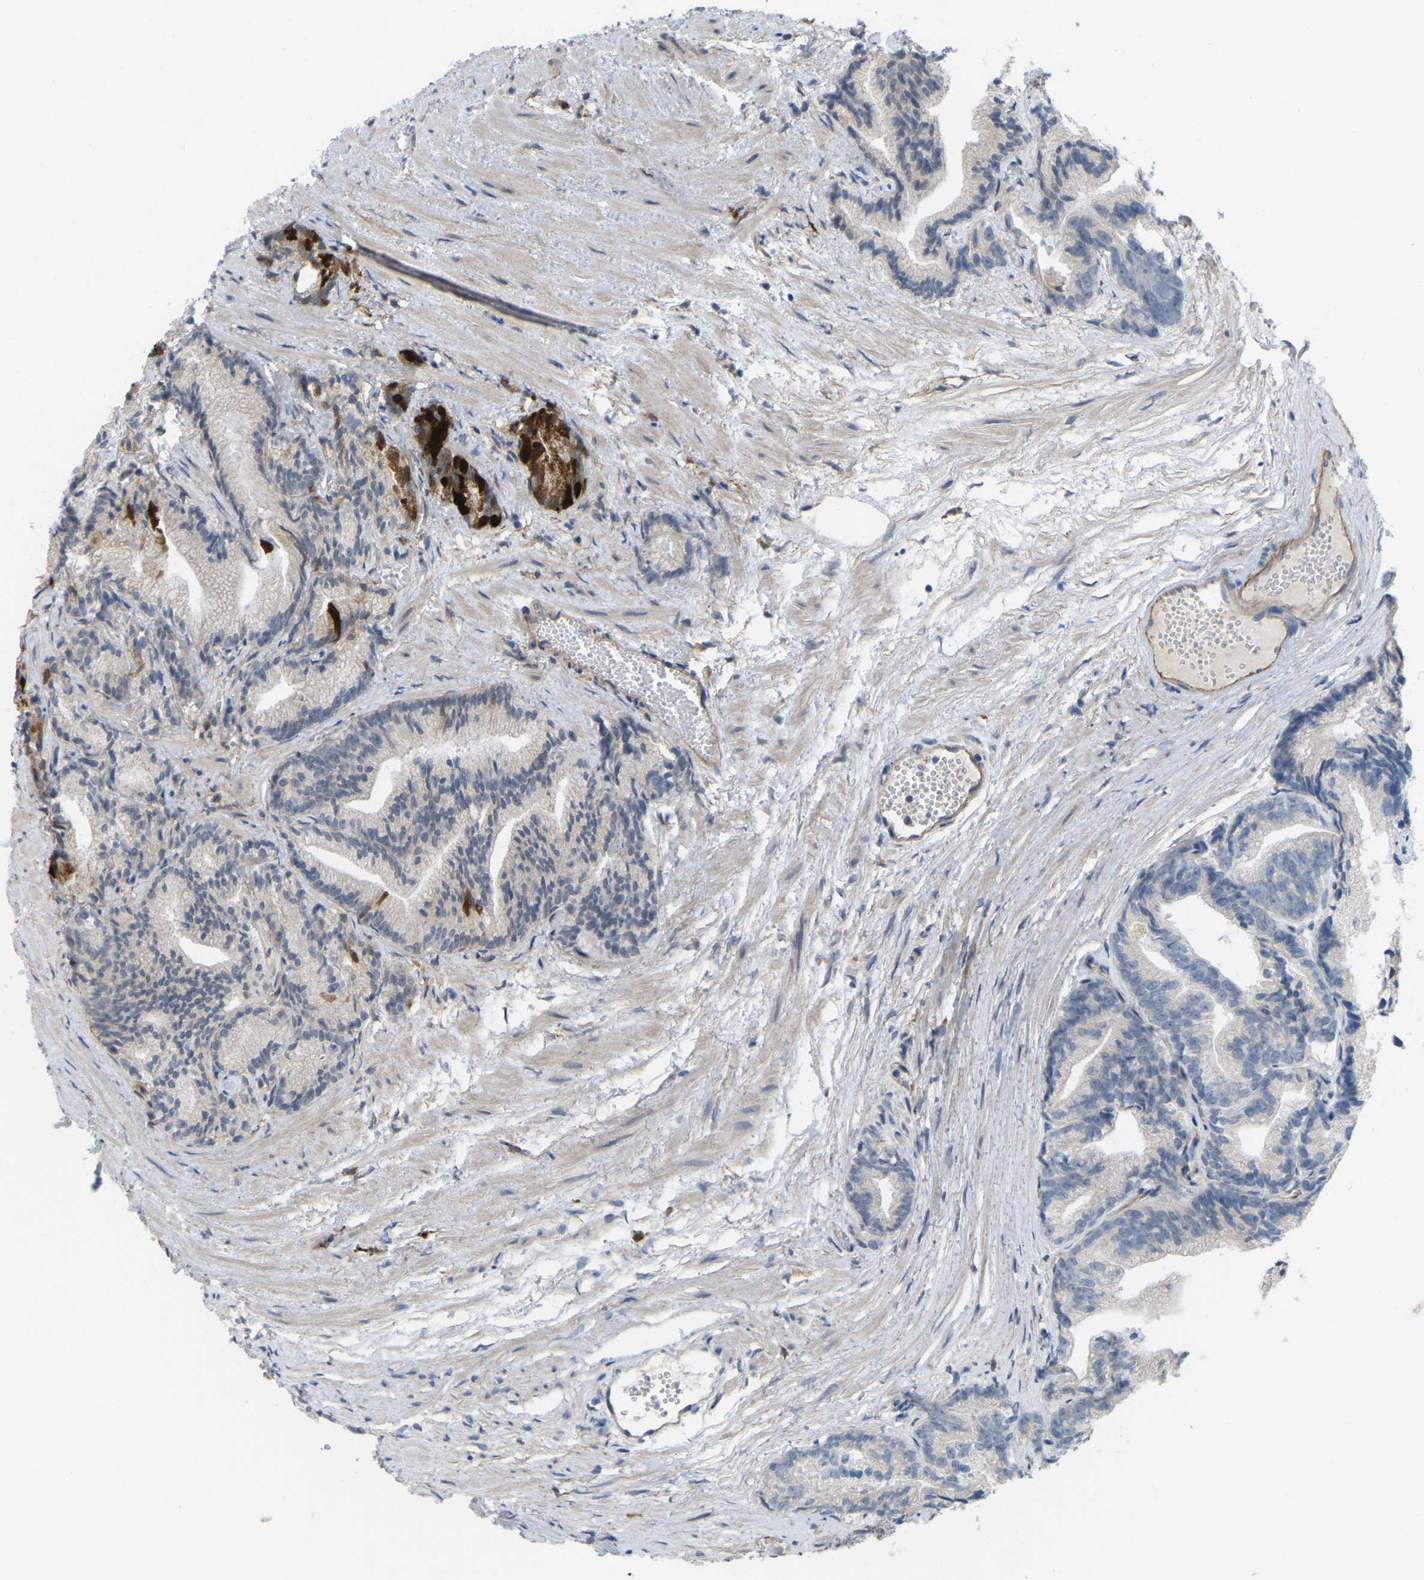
{"staining": {"intensity": "negative", "quantity": "none", "location": "none"}, "tissue": "prostate cancer", "cell_type": "Tumor cells", "image_type": "cancer", "snomed": [{"axis": "morphology", "description": "Adenocarcinoma, Low grade"}, {"axis": "topography", "description": "Prostate"}], "caption": "IHC micrograph of low-grade adenocarcinoma (prostate) stained for a protein (brown), which displays no expression in tumor cells. (DAB (3,3'-diaminobenzidine) immunohistochemistry (IHC) visualized using brightfield microscopy, high magnification).", "gene": "SERPINB5", "patient": {"sex": "male", "age": 89}}